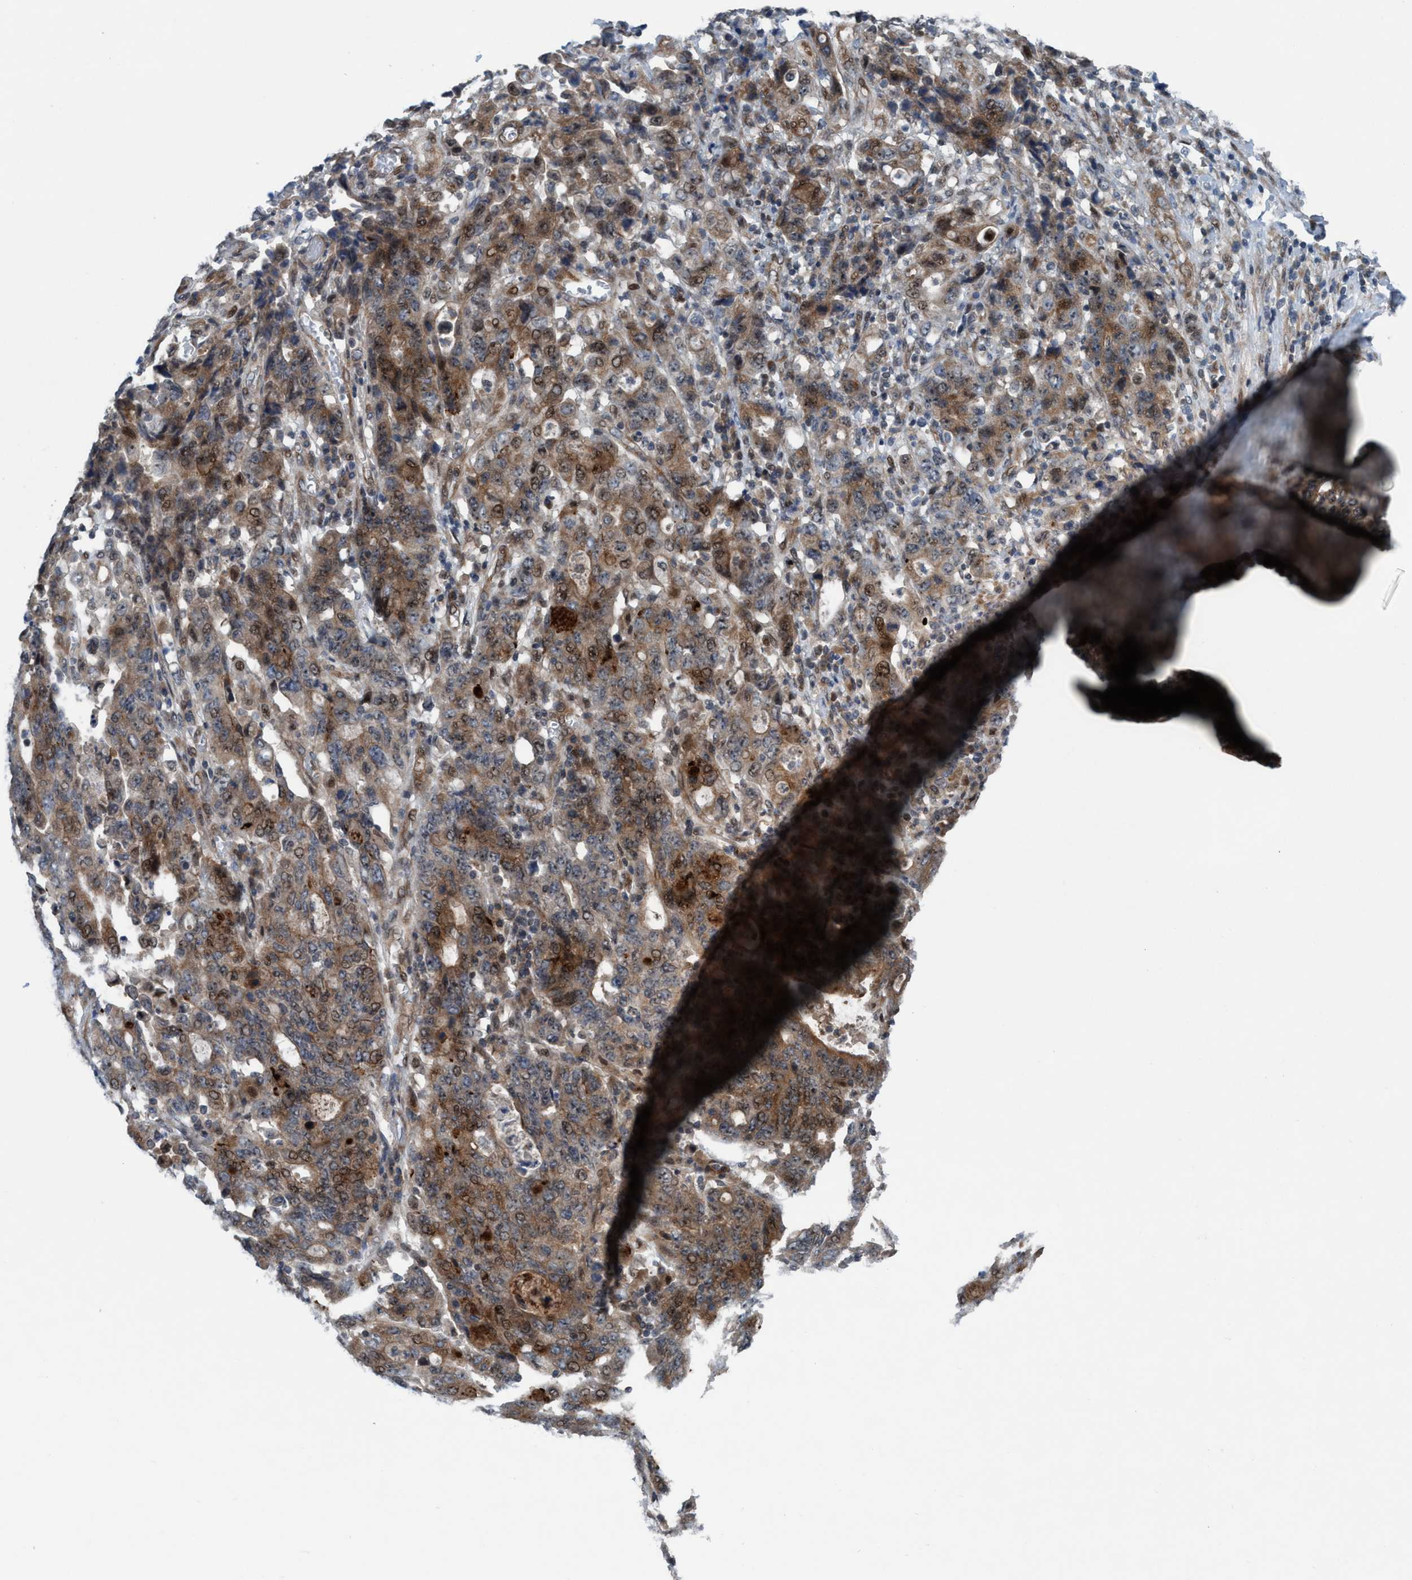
{"staining": {"intensity": "moderate", "quantity": ">75%", "location": "cytoplasmic/membranous,nuclear"}, "tissue": "stomach cancer", "cell_type": "Tumor cells", "image_type": "cancer", "snomed": [{"axis": "morphology", "description": "Adenocarcinoma, NOS"}, {"axis": "topography", "description": "Stomach, upper"}], "caption": "The micrograph displays immunohistochemical staining of stomach cancer. There is moderate cytoplasmic/membranous and nuclear staining is identified in about >75% of tumor cells.", "gene": "NISCH", "patient": {"sex": "male", "age": 69}}